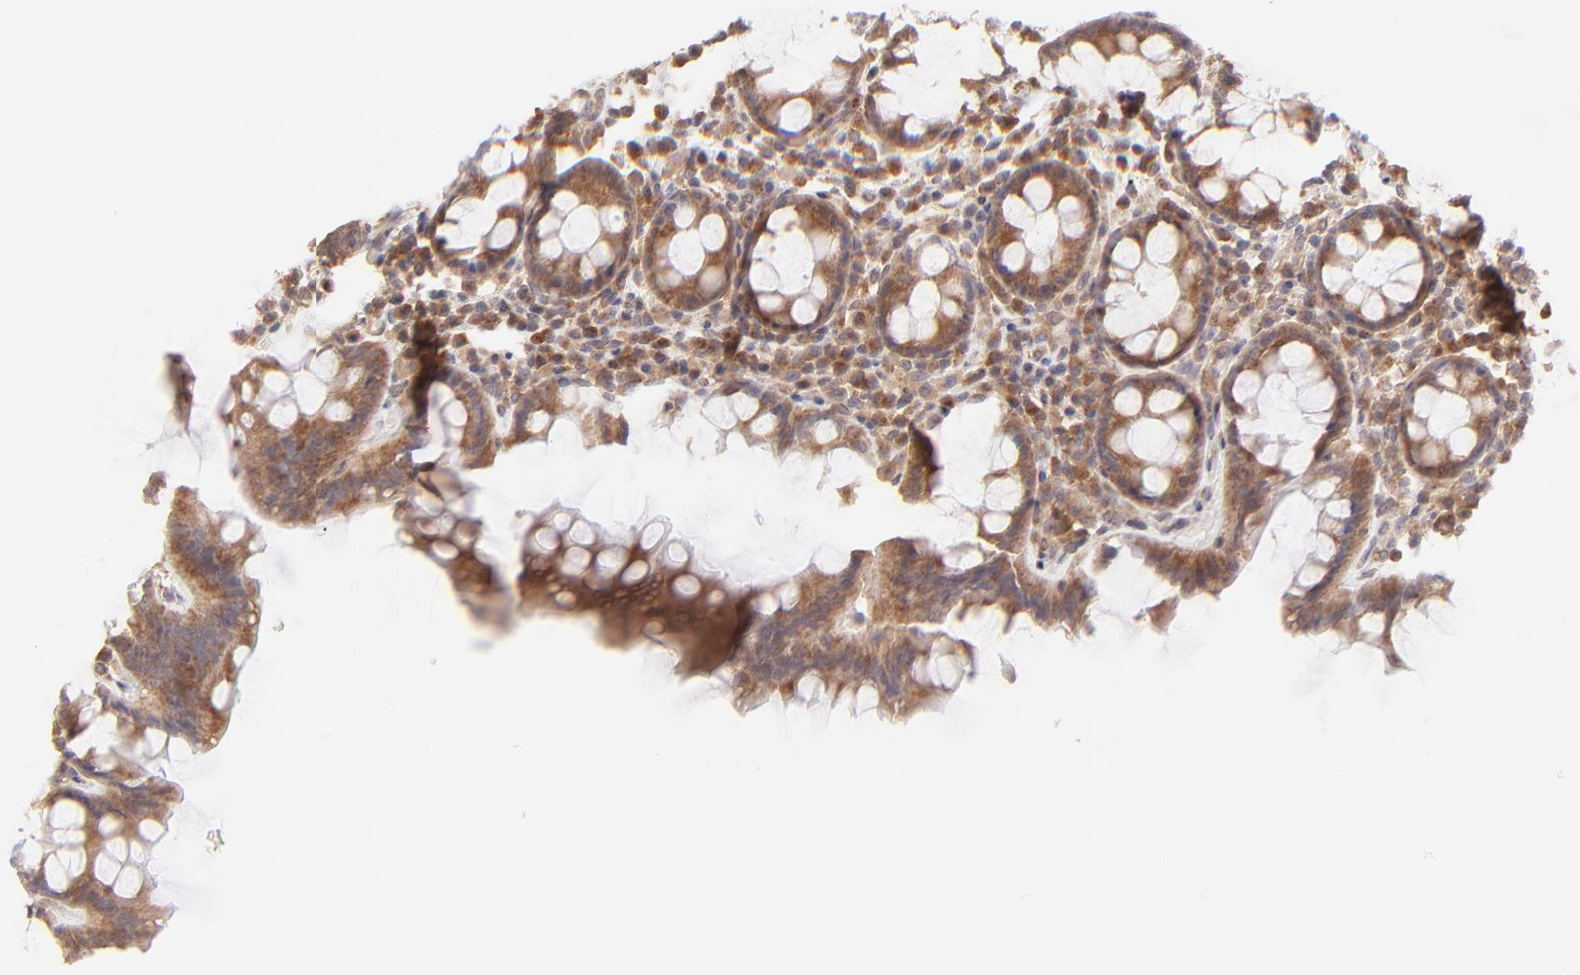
{"staining": {"intensity": "strong", "quantity": ">75%", "location": "cytoplasmic/membranous"}, "tissue": "rectum", "cell_type": "Glandular cells", "image_type": "normal", "snomed": [{"axis": "morphology", "description": "Normal tissue, NOS"}, {"axis": "topography", "description": "Rectum"}], "caption": "The image shows staining of normal rectum, revealing strong cytoplasmic/membranous protein expression (brown color) within glandular cells. Immunohistochemistry (ihc) stains the protein in brown and the nuclei are stained blue.", "gene": "TNRC6B", "patient": {"sex": "male", "age": 92}}